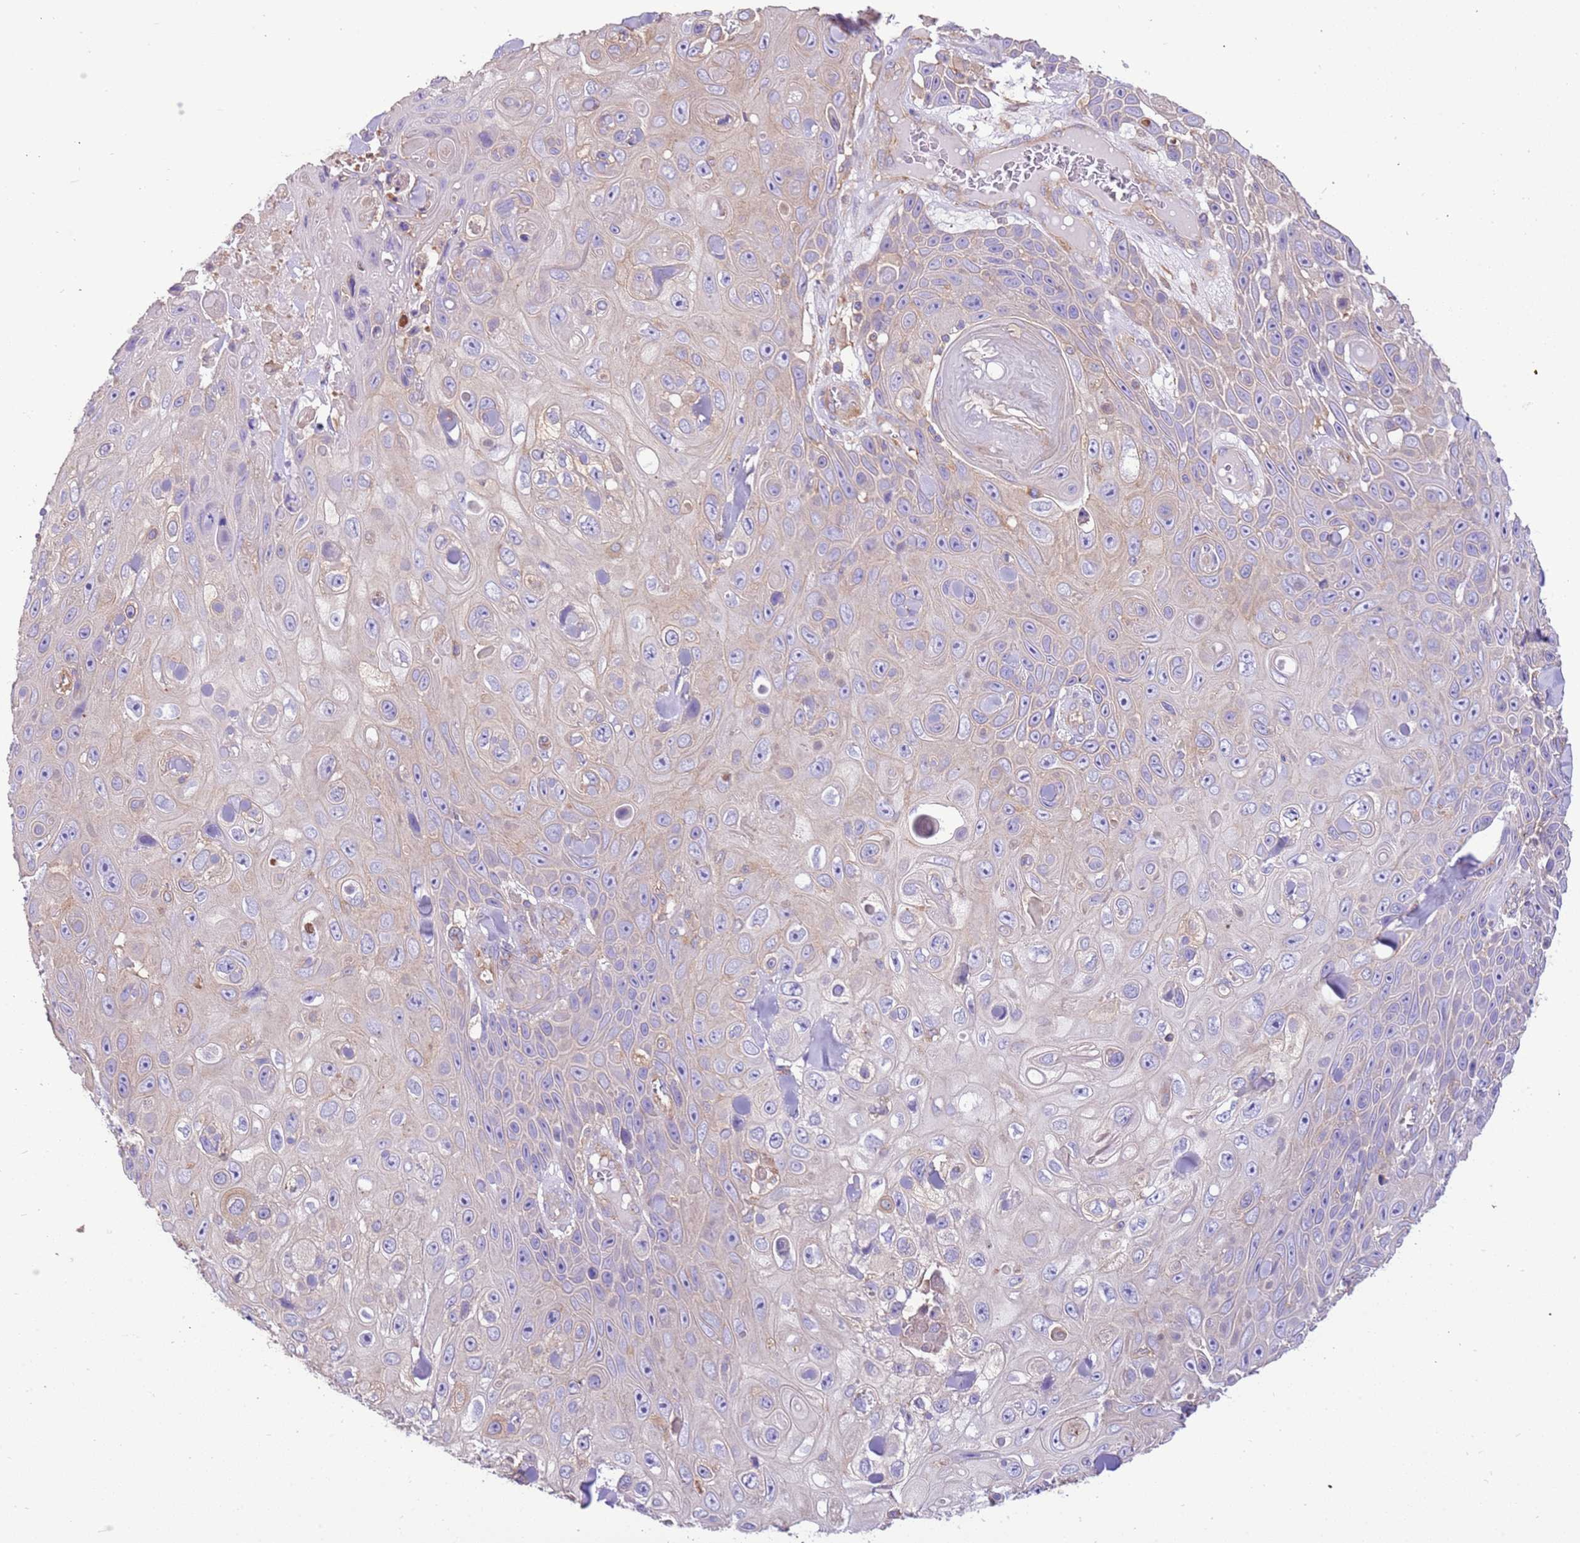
{"staining": {"intensity": "negative", "quantity": "none", "location": "none"}, "tissue": "skin cancer", "cell_type": "Tumor cells", "image_type": "cancer", "snomed": [{"axis": "morphology", "description": "Squamous cell carcinoma, NOS"}, {"axis": "topography", "description": "Skin"}], "caption": "Tumor cells show no significant protein positivity in skin cancer (squamous cell carcinoma). (Brightfield microscopy of DAB (3,3'-diaminobenzidine) immunohistochemistry (IHC) at high magnification).", "gene": "NAALADL1", "patient": {"sex": "male", "age": 82}}